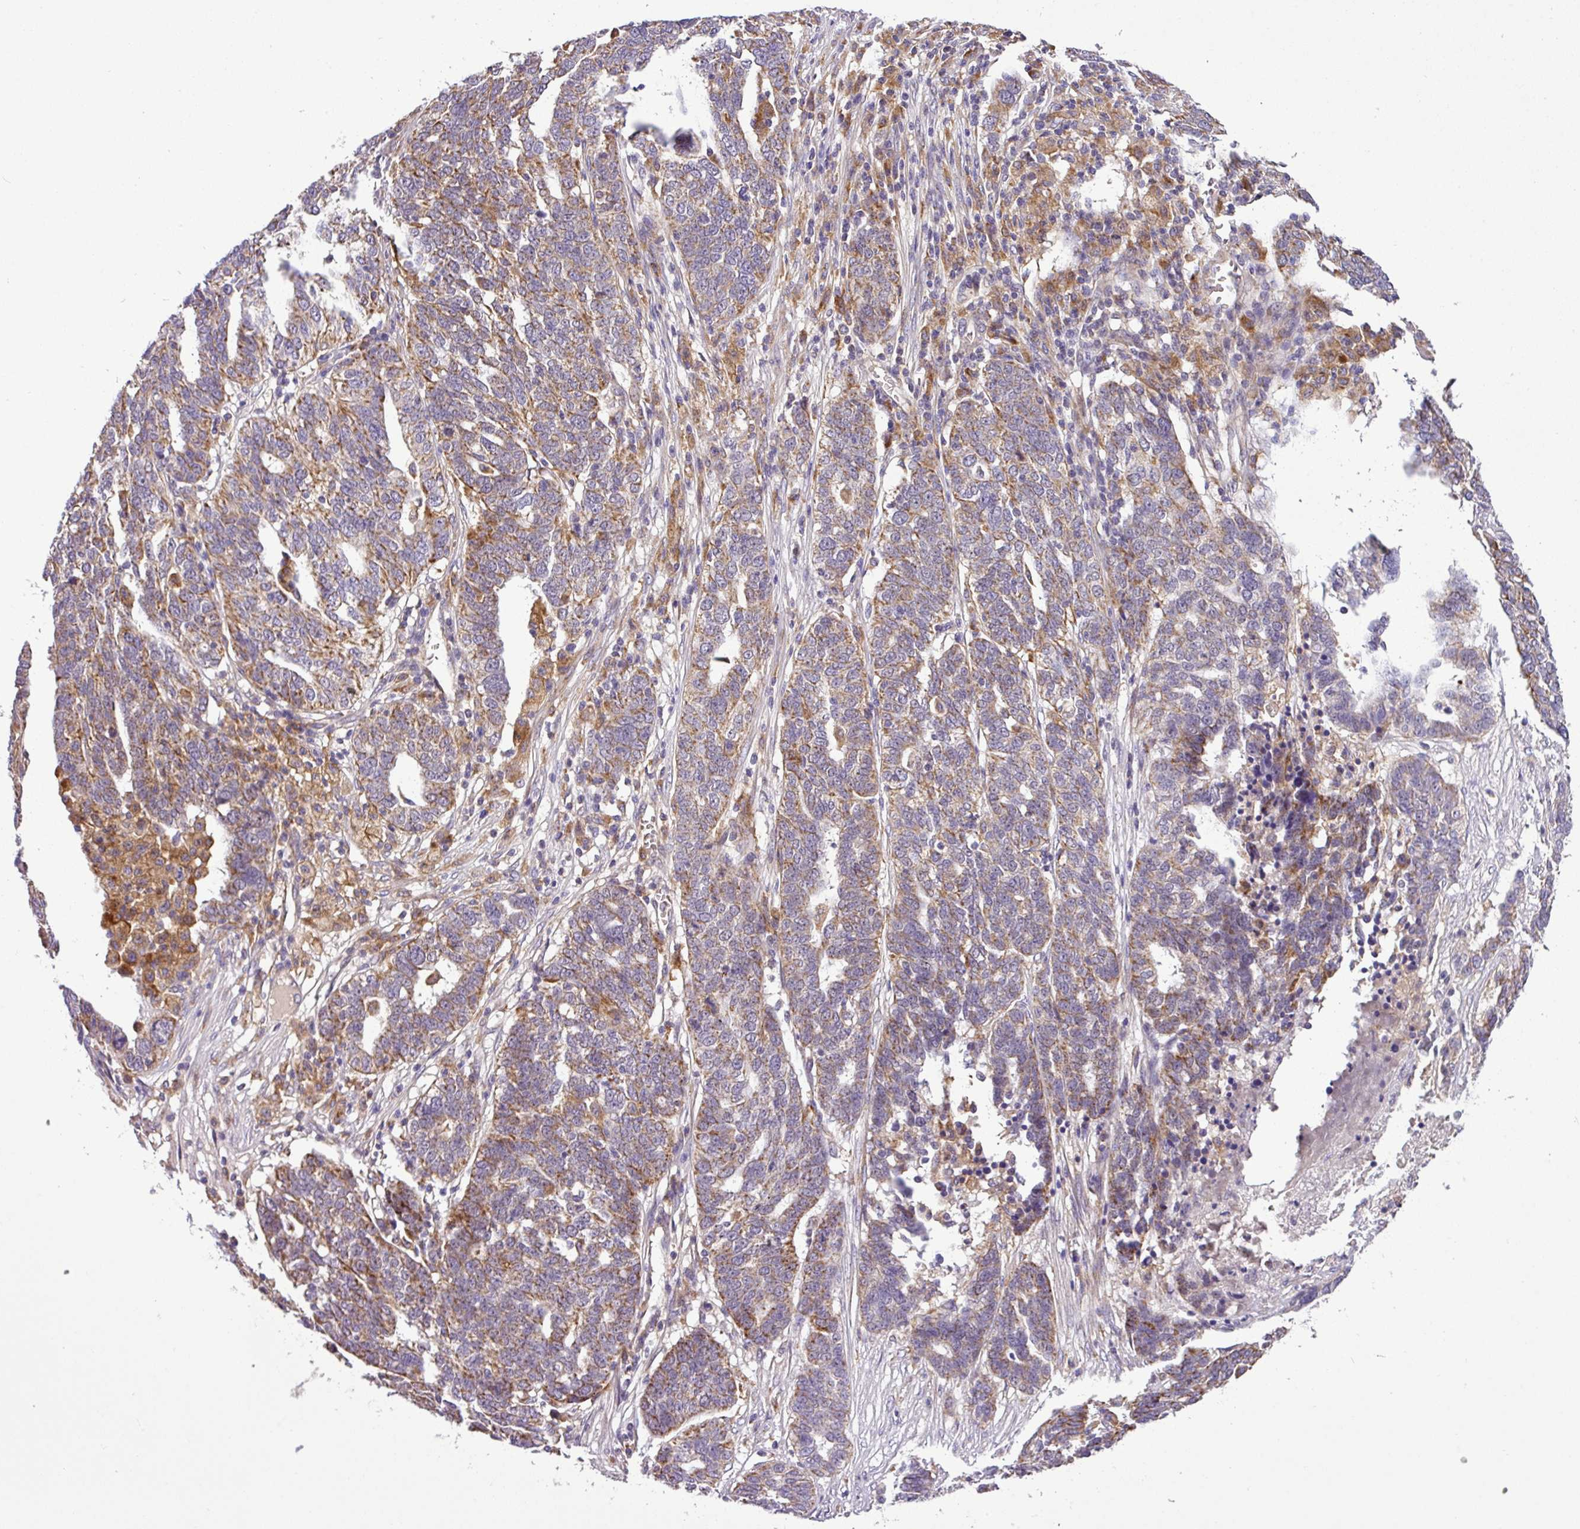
{"staining": {"intensity": "moderate", "quantity": ">75%", "location": "cytoplasmic/membranous"}, "tissue": "ovarian cancer", "cell_type": "Tumor cells", "image_type": "cancer", "snomed": [{"axis": "morphology", "description": "Cystadenocarcinoma, serous, NOS"}, {"axis": "topography", "description": "Ovary"}], "caption": "There is medium levels of moderate cytoplasmic/membranous staining in tumor cells of ovarian cancer (serous cystadenocarcinoma), as demonstrated by immunohistochemical staining (brown color).", "gene": "ZNF513", "patient": {"sex": "female", "age": 59}}